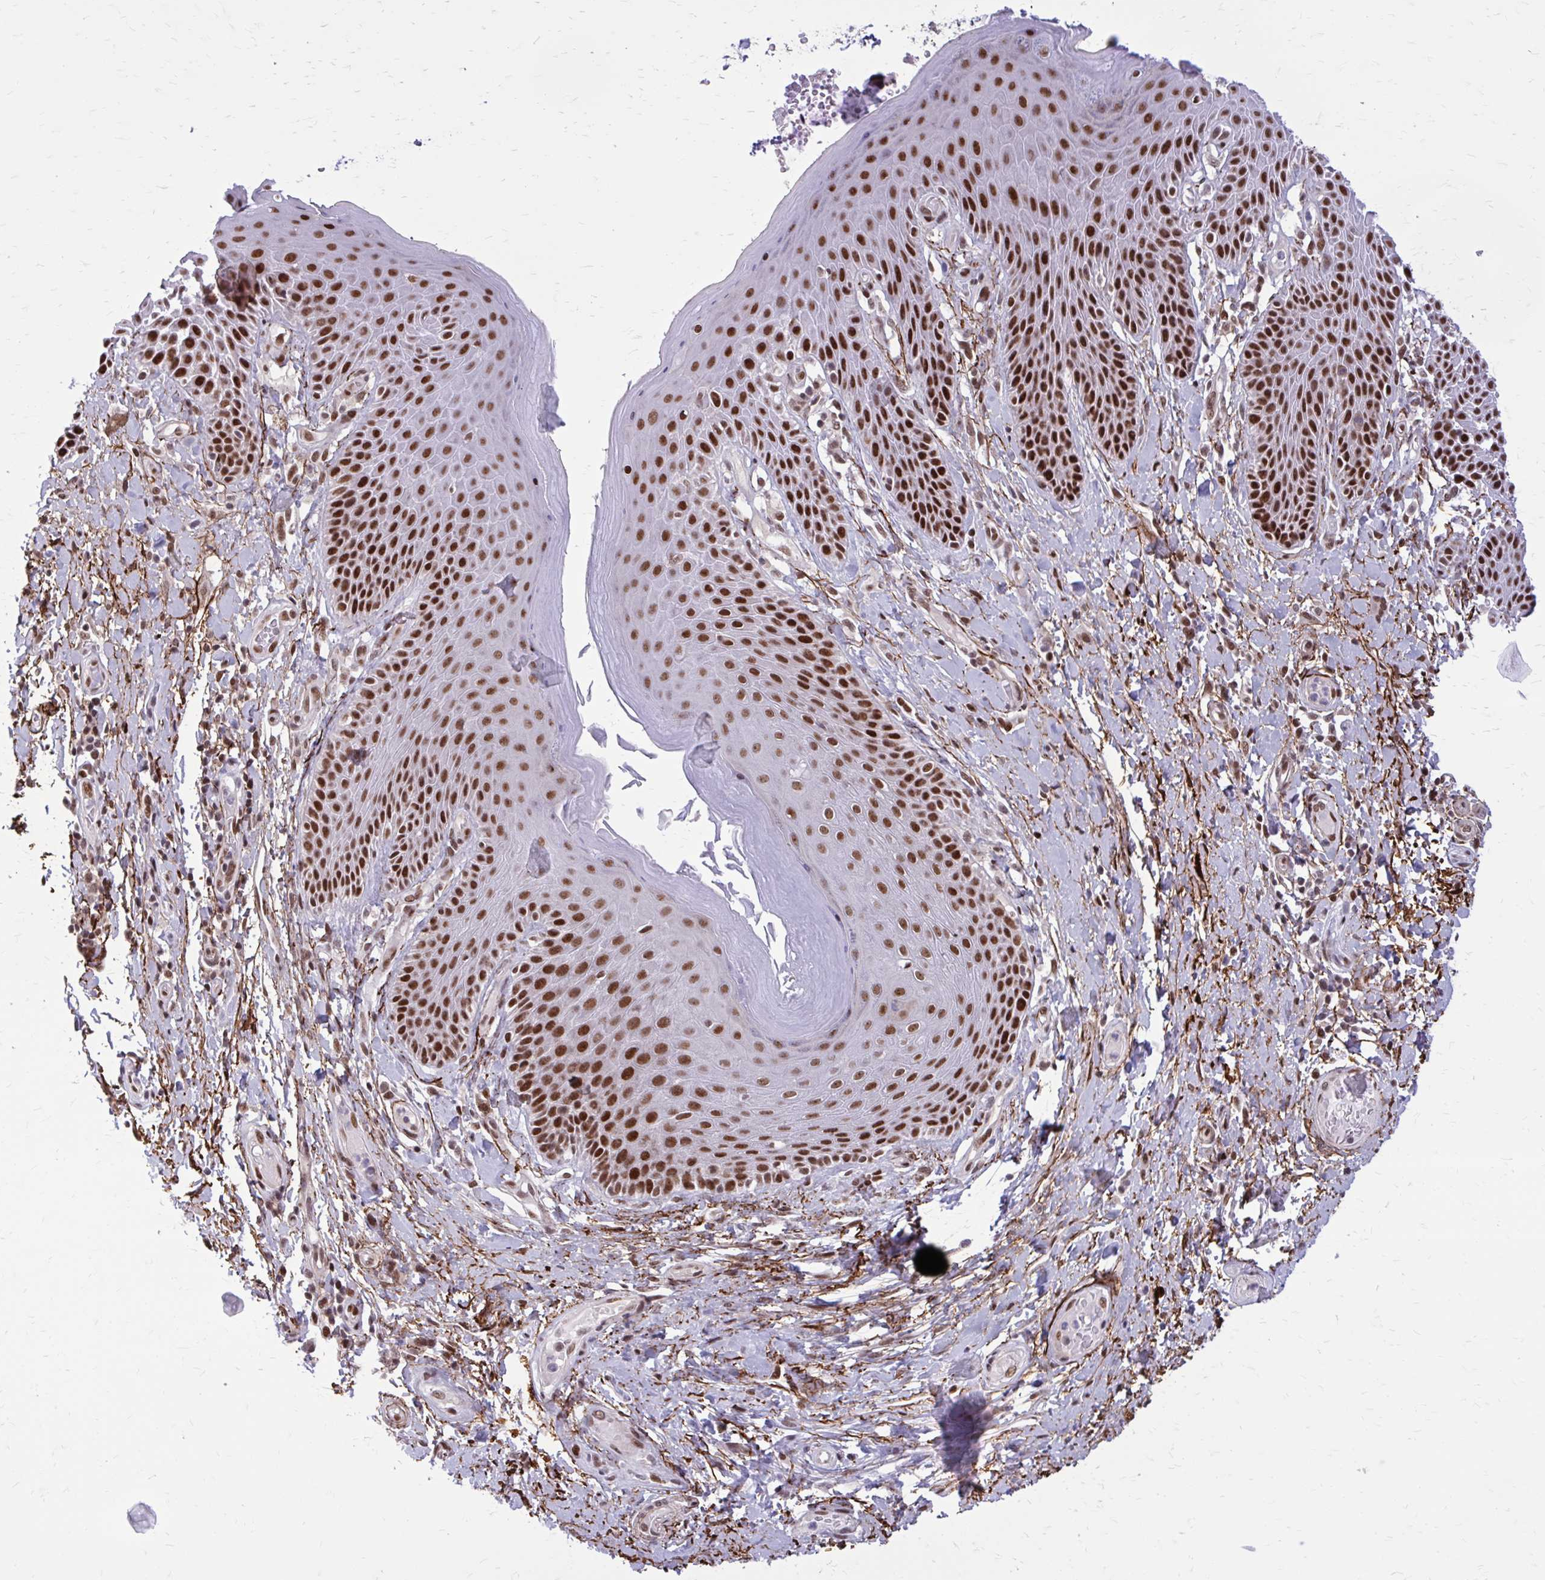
{"staining": {"intensity": "strong", "quantity": ">75%", "location": "nuclear"}, "tissue": "skin", "cell_type": "Epidermal cells", "image_type": "normal", "snomed": [{"axis": "morphology", "description": "Normal tissue, NOS"}, {"axis": "topography", "description": "Anal"}, {"axis": "topography", "description": "Peripheral nerve tissue"}], "caption": "Immunohistochemistry micrograph of normal skin stained for a protein (brown), which shows high levels of strong nuclear positivity in about >75% of epidermal cells.", "gene": "PSME4", "patient": {"sex": "male", "age": 51}}